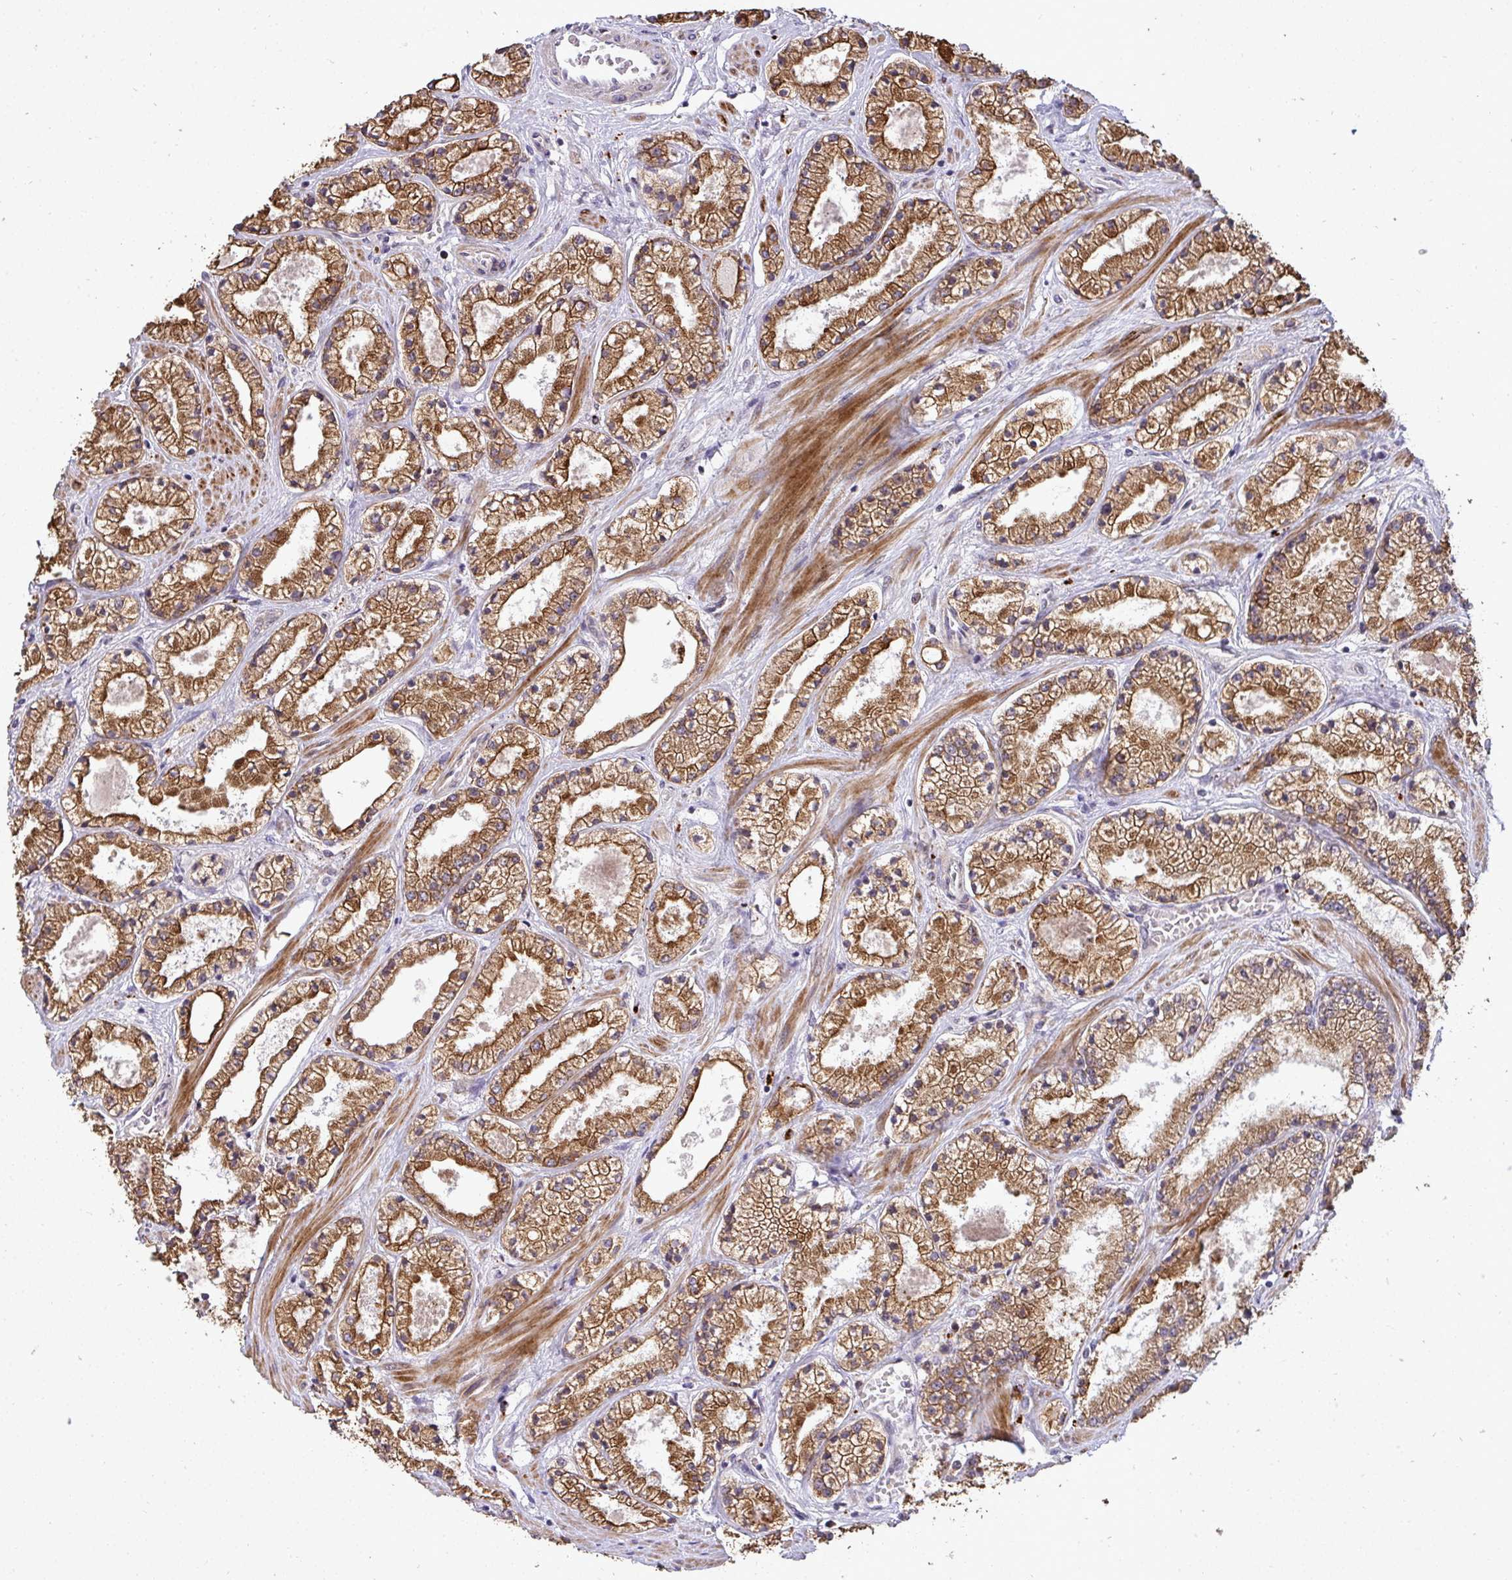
{"staining": {"intensity": "moderate", "quantity": ">75%", "location": "cytoplasmic/membranous"}, "tissue": "prostate cancer", "cell_type": "Tumor cells", "image_type": "cancer", "snomed": [{"axis": "morphology", "description": "Adenocarcinoma, High grade"}, {"axis": "topography", "description": "Prostate"}], "caption": "Immunohistochemical staining of adenocarcinoma (high-grade) (prostate) reveals moderate cytoplasmic/membranous protein staining in about >75% of tumor cells.", "gene": "TRIM44", "patient": {"sex": "male", "age": 63}}